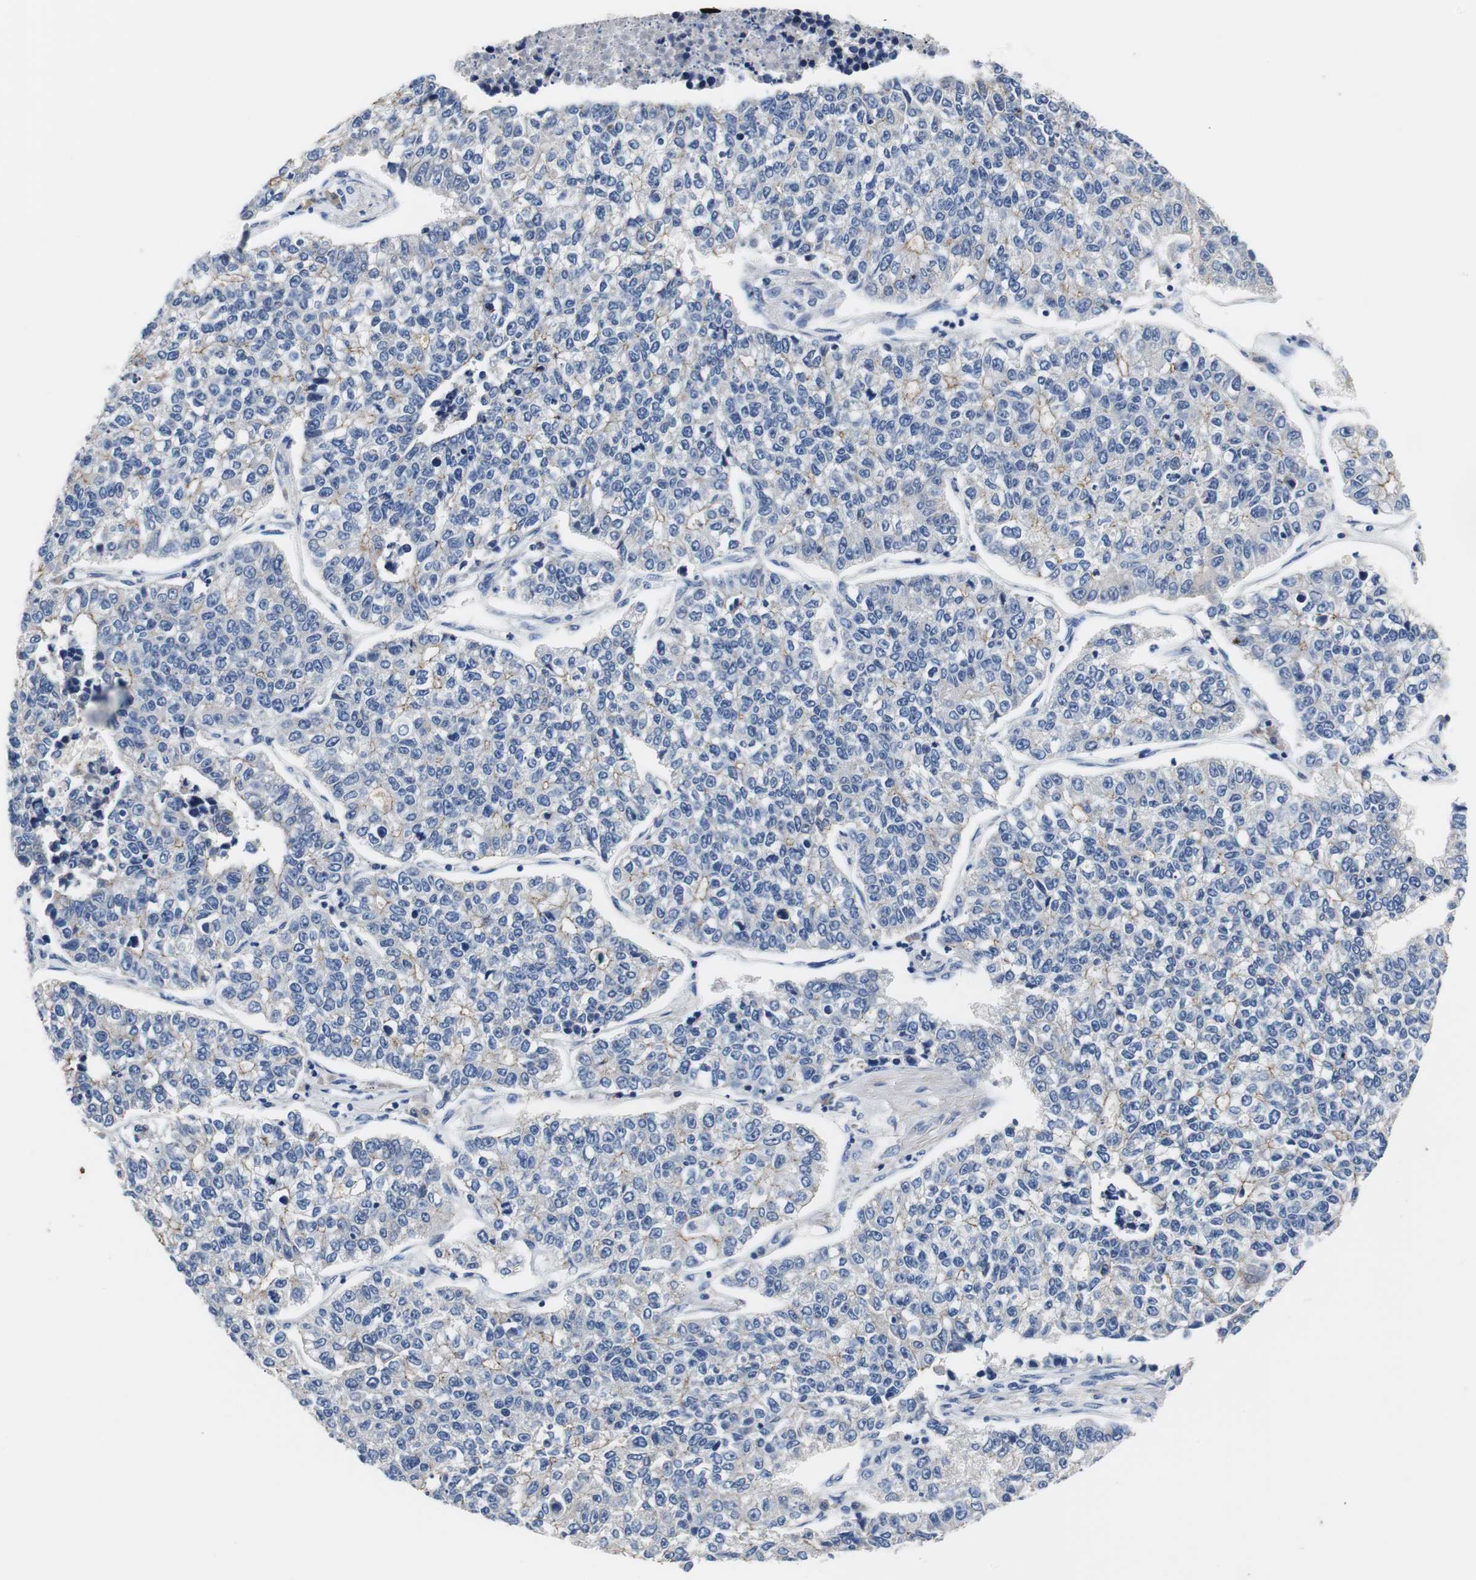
{"staining": {"intensity": "negative", "quantity": "none", "location": "none"}, "tissue": "lung cancer", "cell_type": "Tumor cells", "image_type": "cancer", "snomed": [{"axis": "morphology", "description": "Adenocarcinoma, NOS"}, {"axis": "topography", "description": "Lung"}], "caption": "Tumor cells are negative for protein expression in human lung cancer (adenocarcinoma).", "gene": "PCK1", "patient": {"sex": "male", "age": 49}}